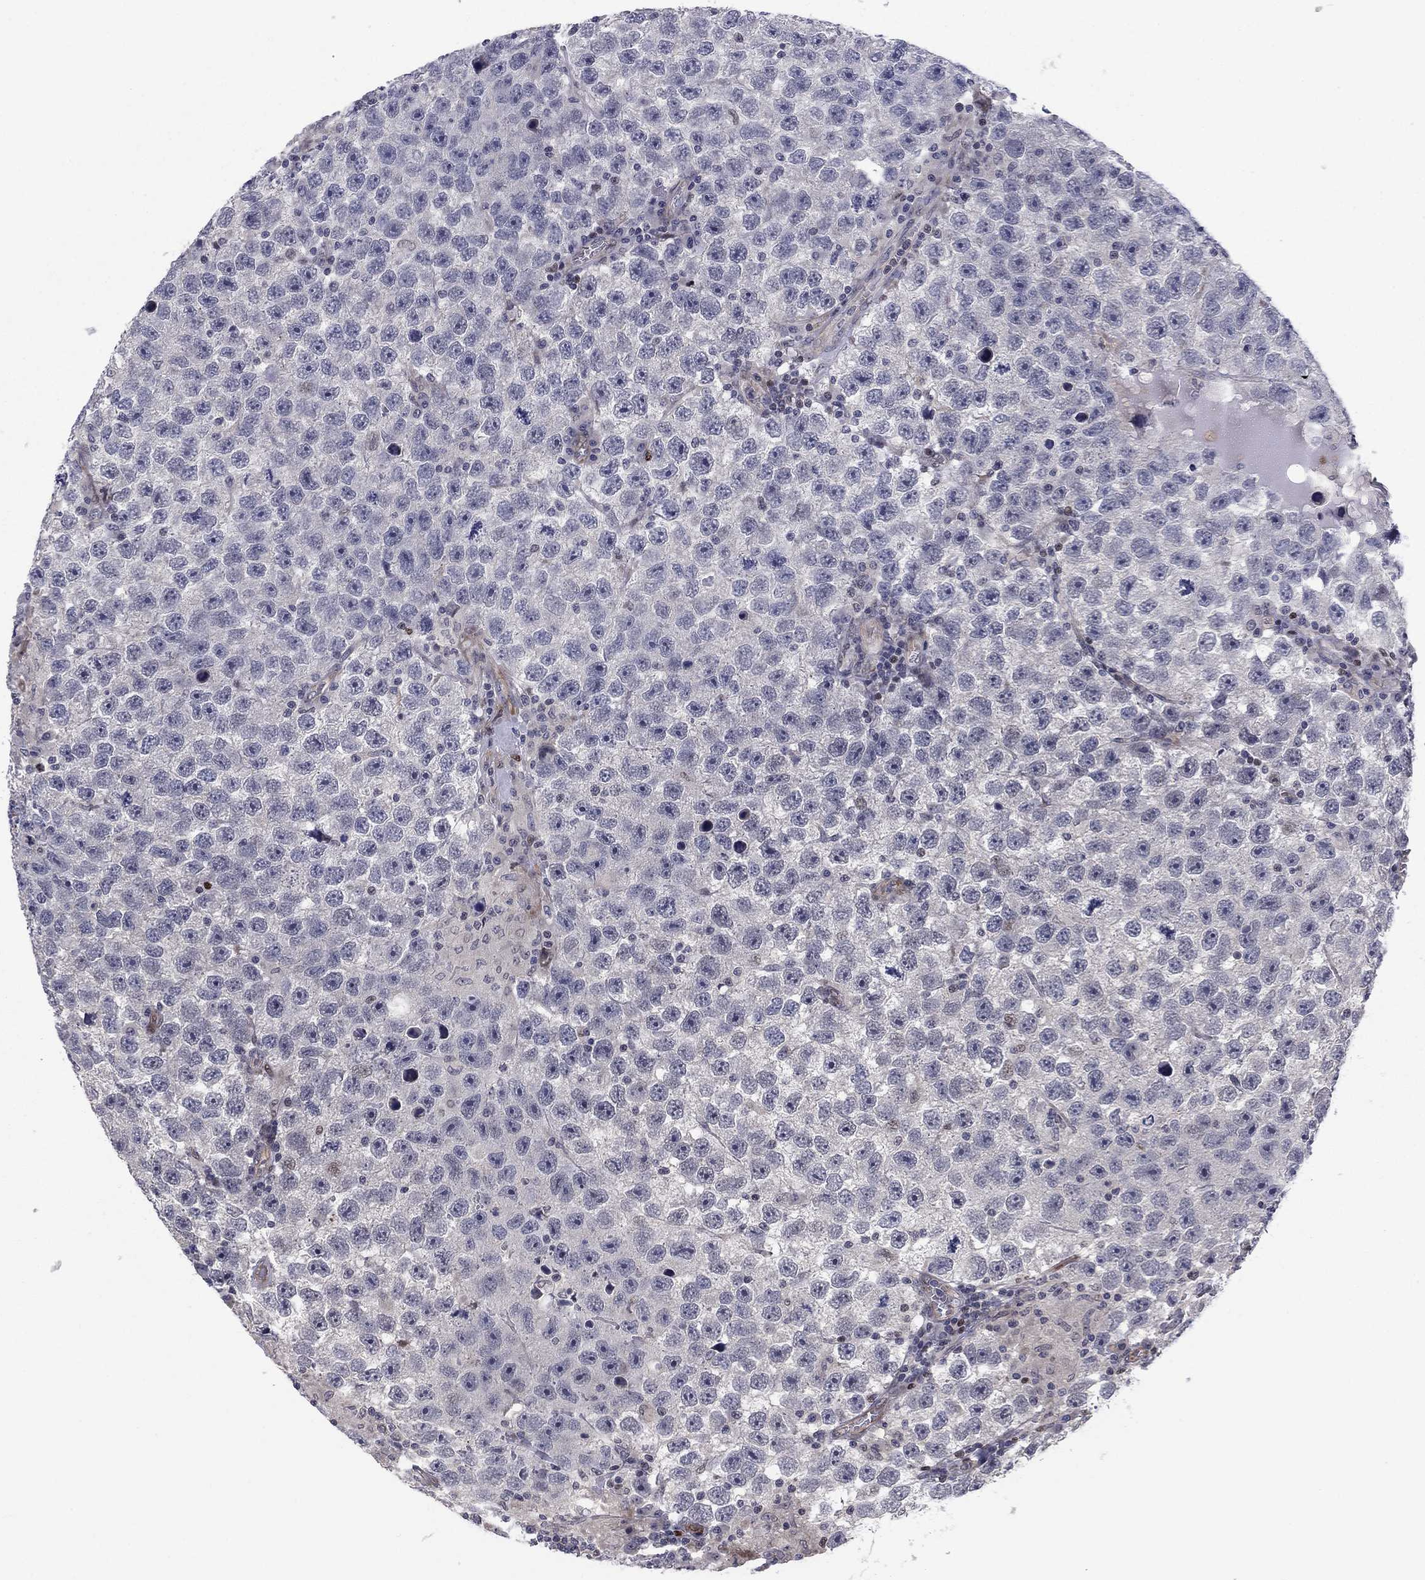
{"staining": {"intensity": "negative", "quantity": "none", "location": "none"}, "tissue": "testis cancer", "cell_type": "Tumor cells", "image_type": "cancer", "snomed": [{"axis": "morphology", "description": "Seminoma, NOS"}, {"axis": "topography", "description": "Testis"}], "caption": "The IHC histopathology image has no significant positivity in tumor cells of seminoma (testis) tissue.", "gene": "BCL11A", "patient": {"sex": "male", "age": 26}}